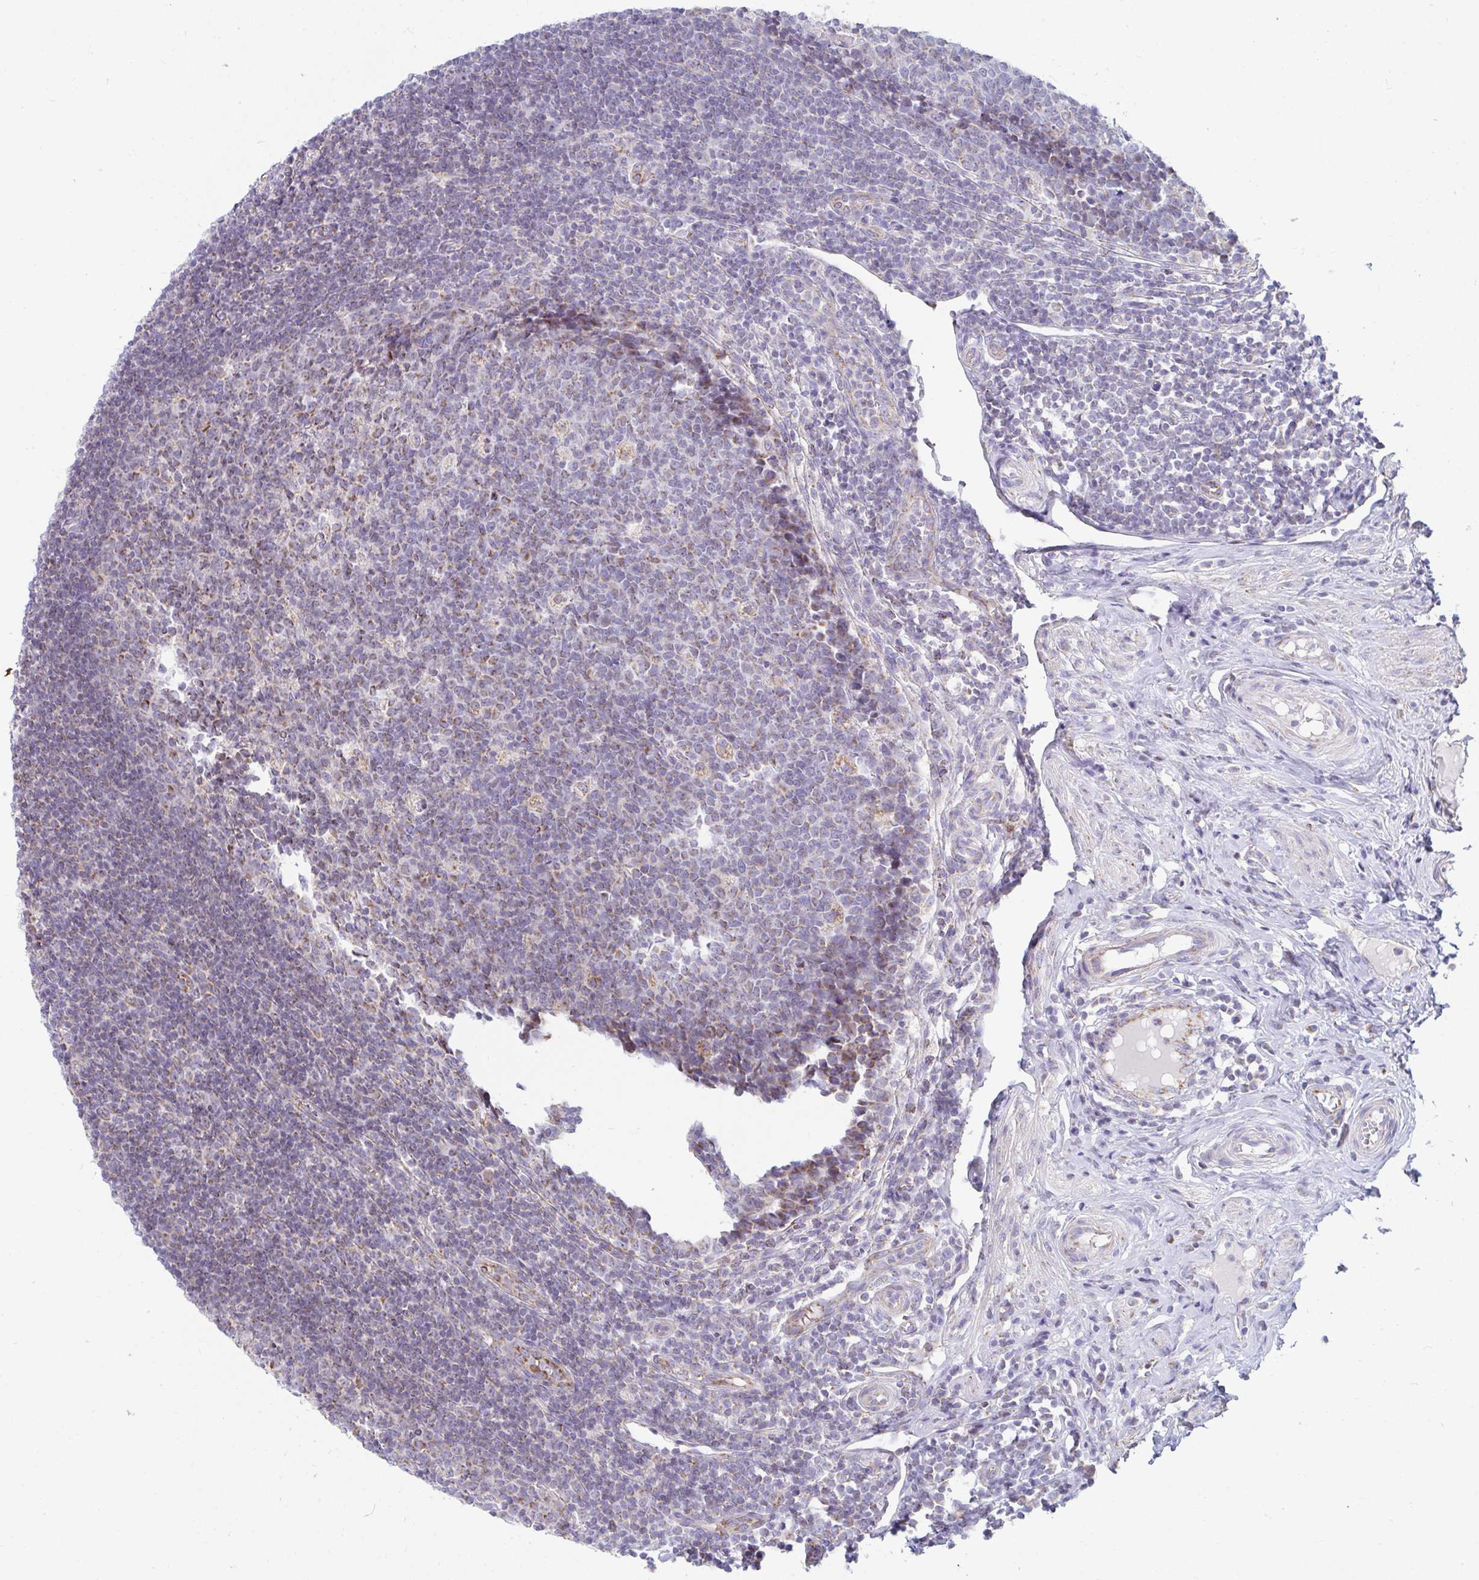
{"staining": {"intensity": "strong", "quantity": ">75%", "location": "cytoplasmic/membranous"}, "tissue": "appendix", "cell_type": "Glandular cells", "image_type": "normal", "snomed": [{"axis": "morphology", "description": "Normal tissue, NOS"}, {"axis": "topography", "description": "Appendix"}], "caption": "The histopathology image shows a brown stain indicating the presence of a protein in the cytoplasmic/membranous of glandular cells in appendix. The staining was performed using DAB (3,3'-diaminobenzidine) to visualize the protein expression in brown, while the nuclei were stained in blue with hematoxylin (Magnification: 20x).", "gene": "FAHD1", "patient": {"sex": "male", "age": 18}}